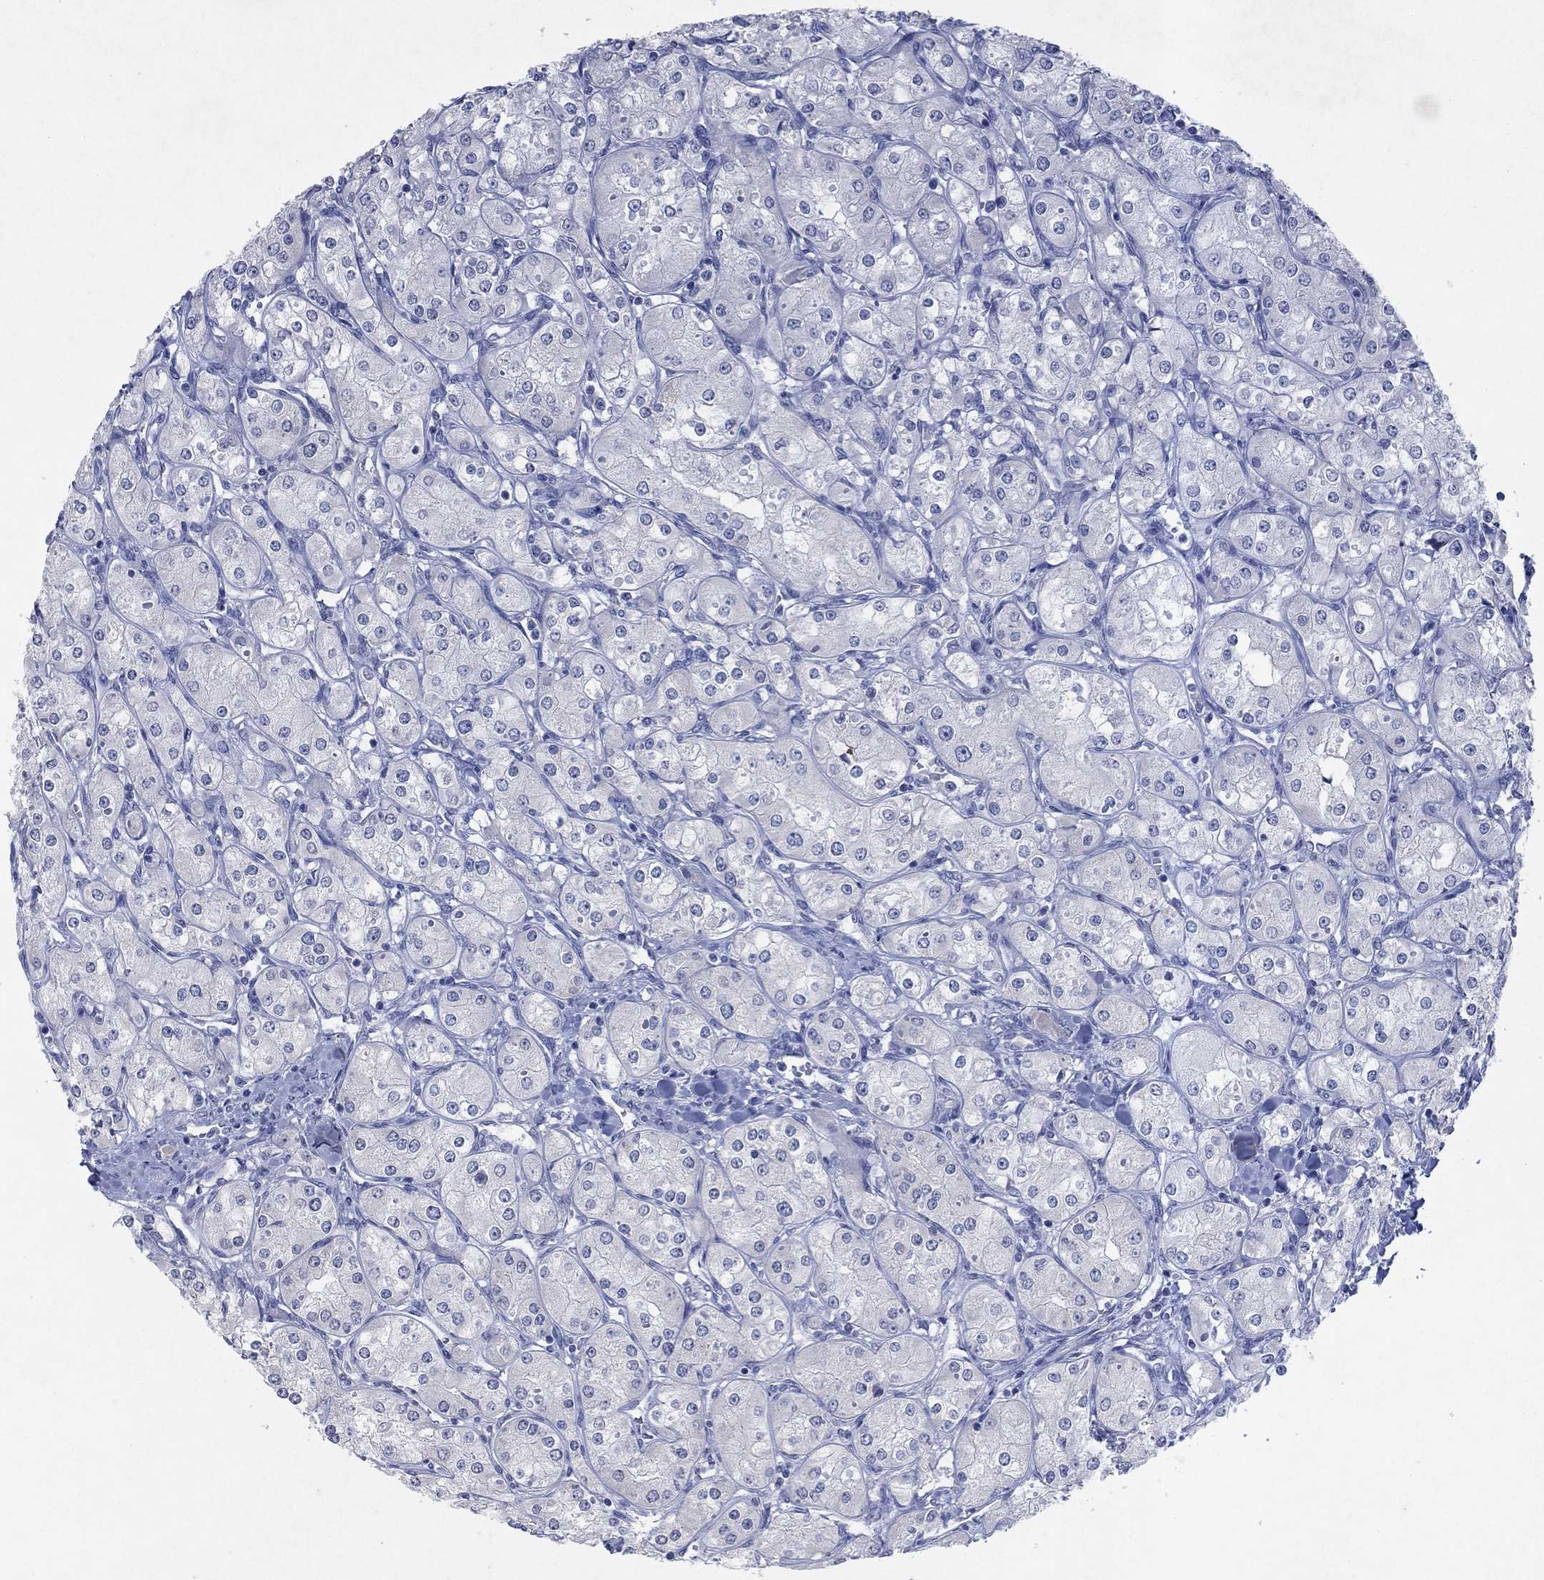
{"staining": {"intensity": "negative", "quantity": "none", "location": "none"}, "tissue": "renal cancer", "cell_type": "Tumor cells", "image_type": "cancer", "snomed": [{"axis": "morphology", "description": "Adenocarcinoma, NOS"}, {"axis": "topography", "description": "Kidney"}], "caption": "IHC micrograph of adenocarcinoma (renal) stained for a protein (brown), which exhibits no positivity in tumor cells. (Stains: DAB (3,3'-diaminobenzidine) immunohistochemistry with hematoxylin counter stain, Microscopy: brightfield microscopy at high magnification).", "gene": "KRT40", "patient": {"sex": "male", "age": 77}}